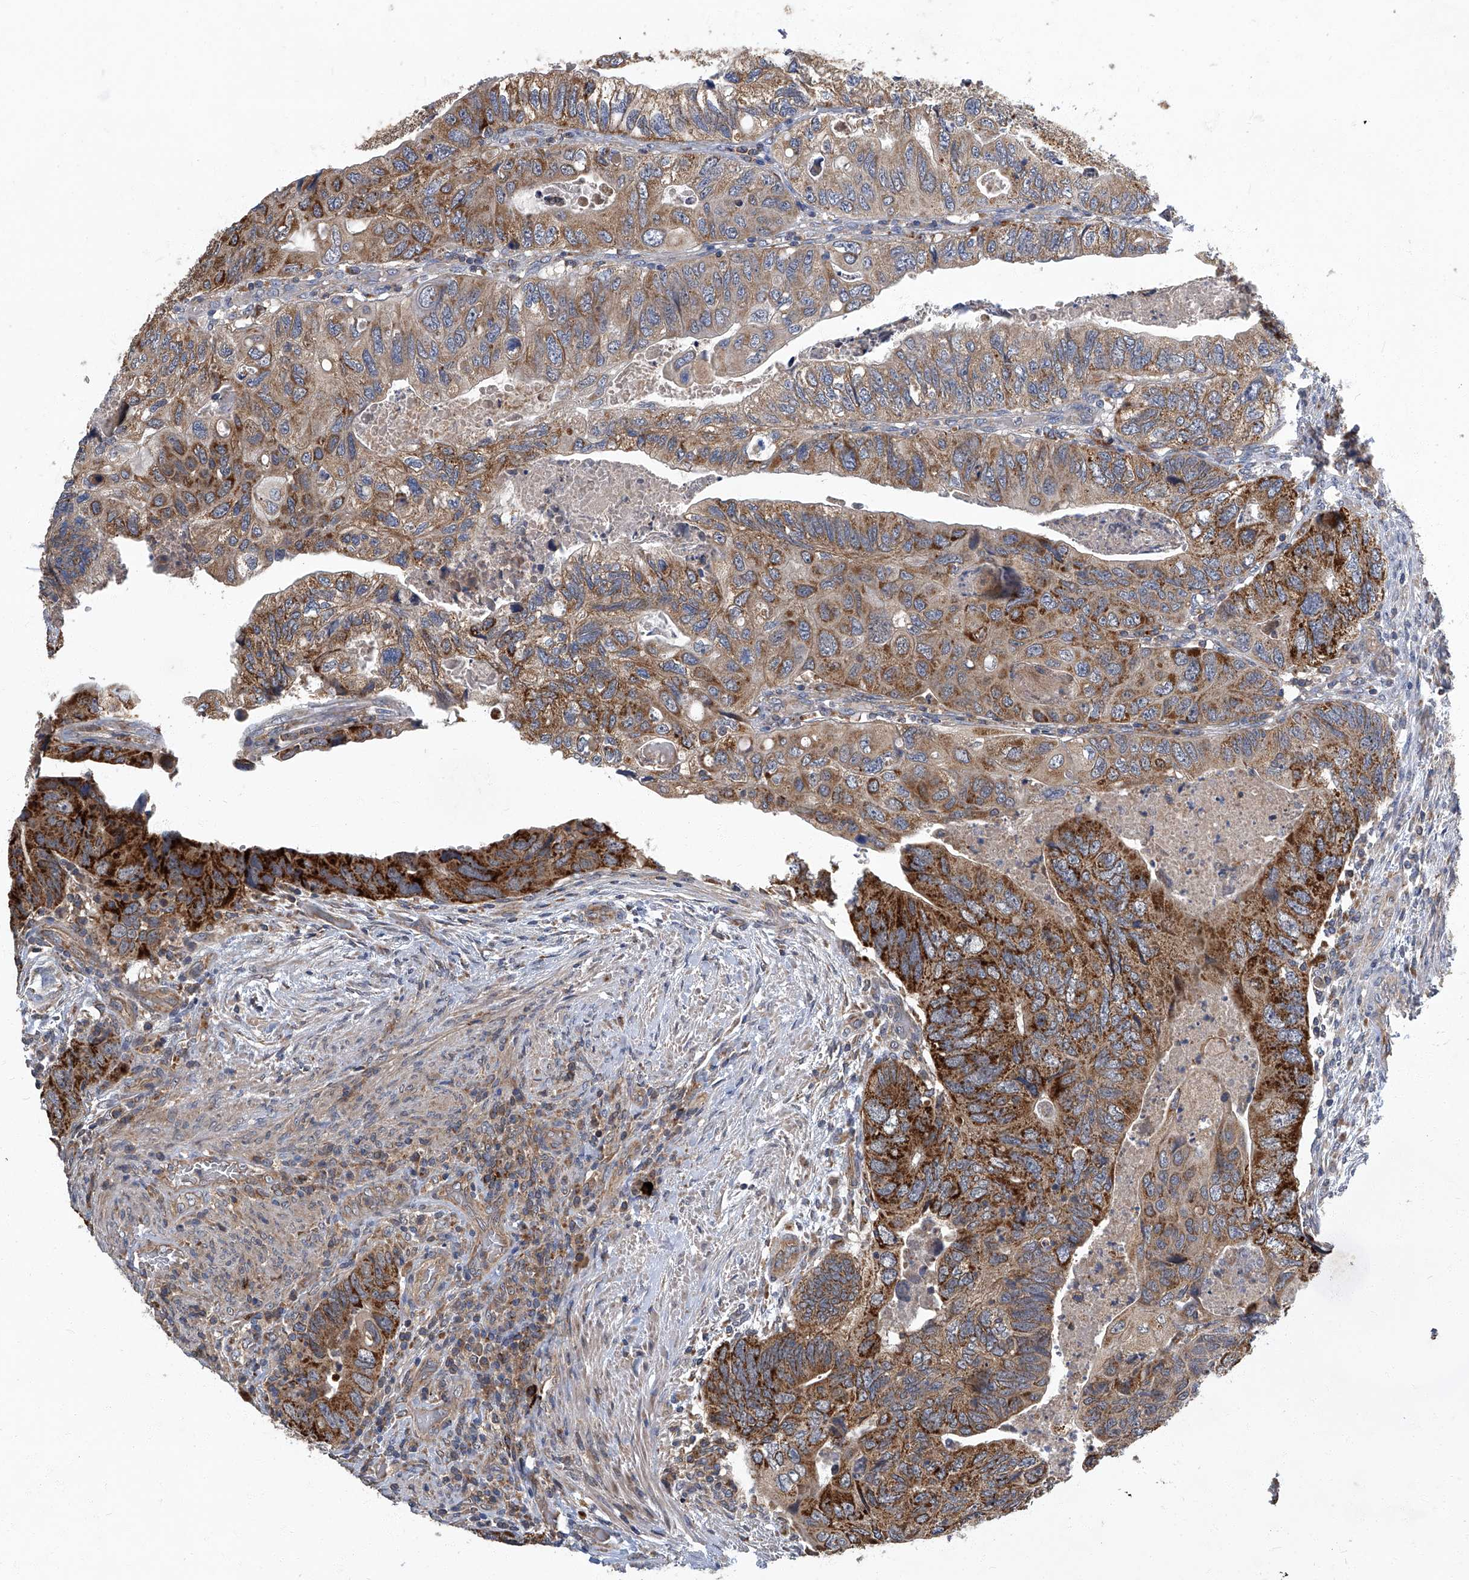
{"staining": {"intensity": "strong", "quantity": "25%-75%", "location": "cytoplasmic/membranous"}, "tissue": "colorectal cancer", "cell_type": "Tumor cells", "image_type": "cancer", "snomed": [{"axis": "morphology", "description": "Adenocarcinoma, NOS"}, {"axis": "topography", "description": "Rectum"}], "caption": "Immunohistochemical staining of human colorectal adenocarcinoma displays high levels of strong cytoplasmic/membranous protein positivity in about 25%-75% of tumor cells. The staining is performed using DAB brown chromogen to label protein expression. The nuclei are counter-stained blue using hematoxylin.", "gene": "TNFRSF13B", "patient": {"sex": "male", "age": 63}}